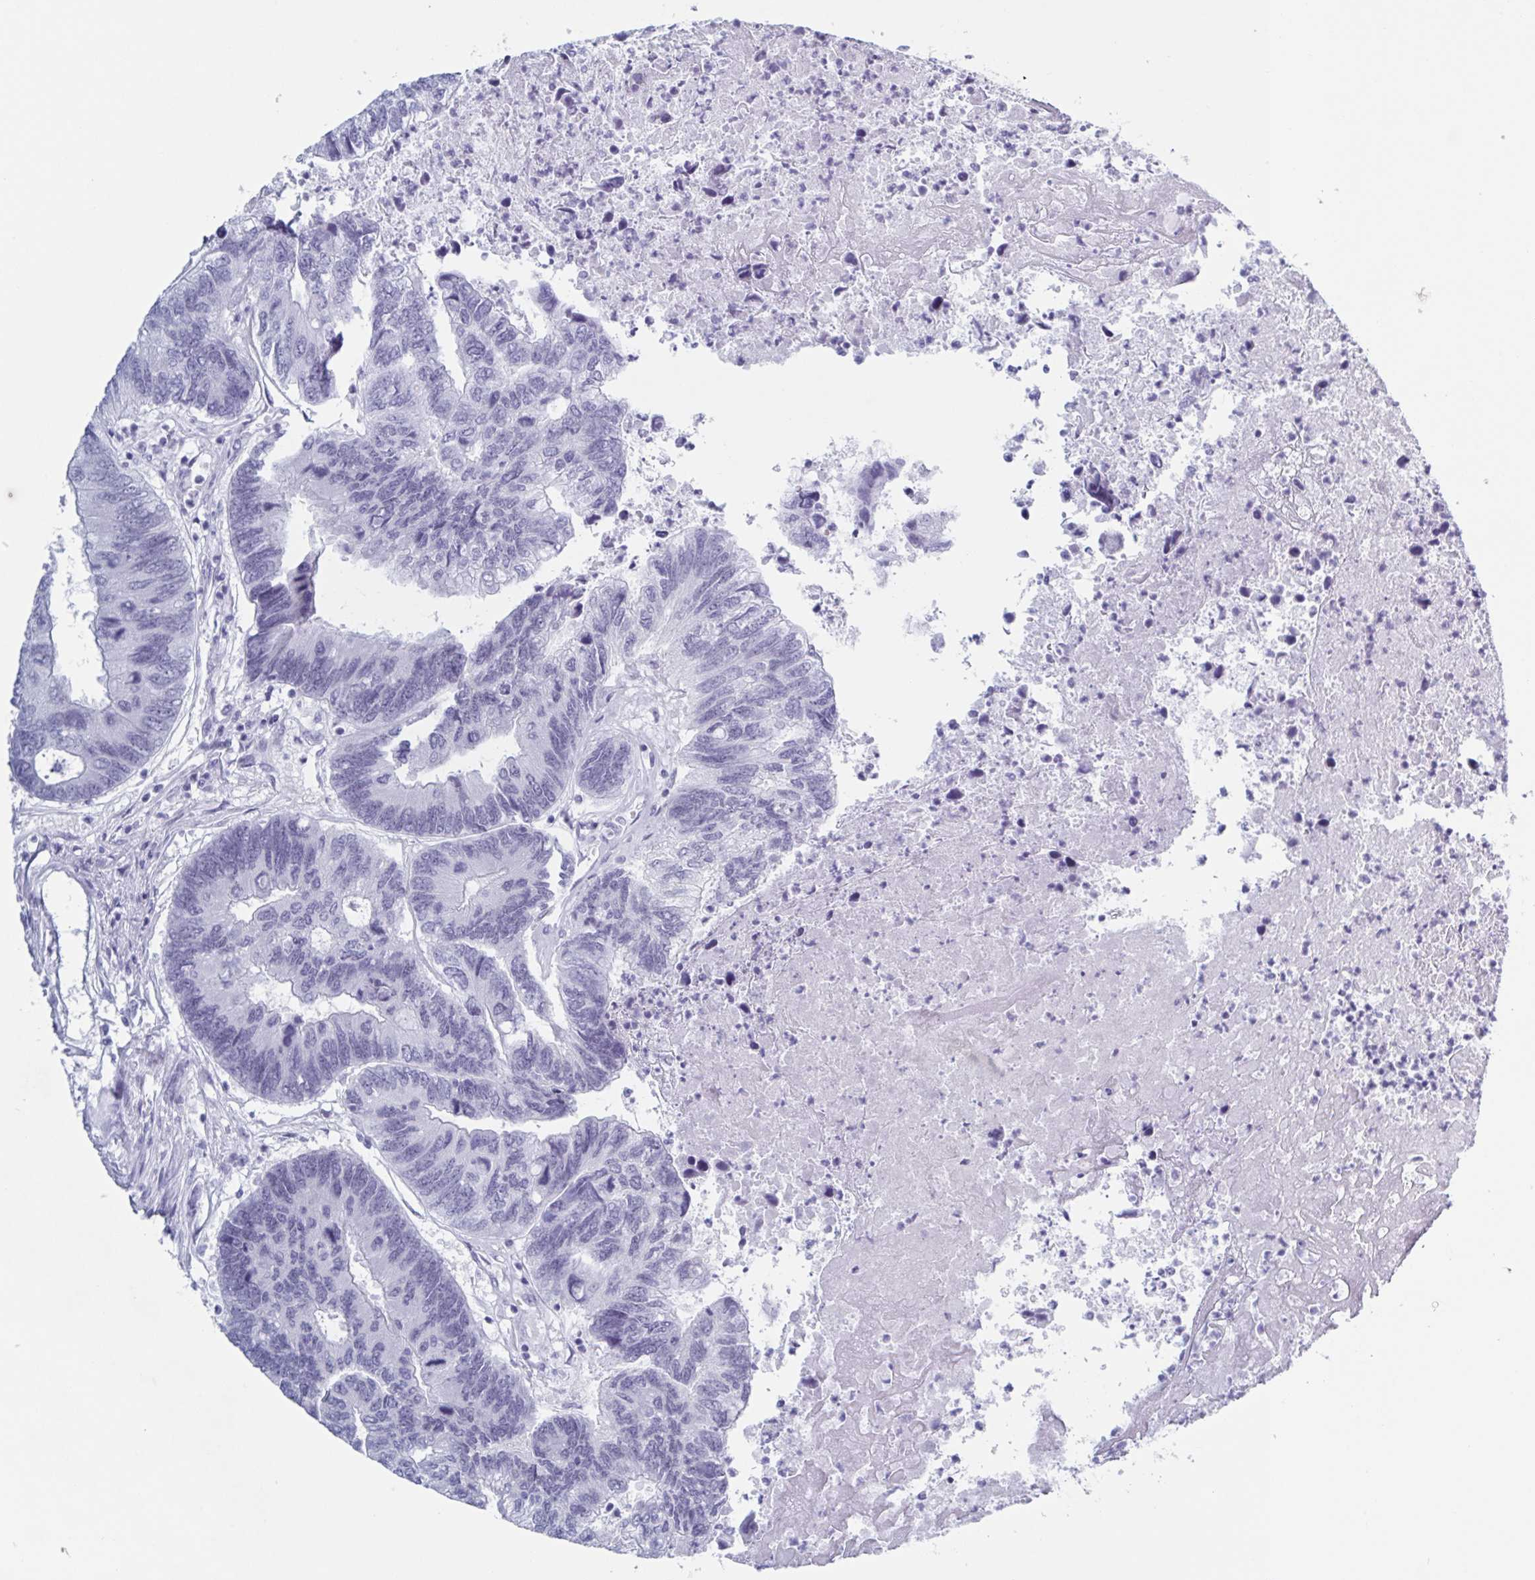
{"staining": {"intensity": "negative", "quantity": "none", "location": "none"}, "tissue": "colorectal cancer", "cell_type": "Tumor cells", "image_type": "cancer", "snomed": [{"axis": "morphology", "description": "Adenocarcinoma, NOS"}, {"axis": "topography", "description": "Colon"}], "caption": "Colorectal cancer was stained to show a protein in brown. There is no significant expression in tumor cells.", "gene": "ZFP64", "patient": {"sex": "female", "age": 67}}